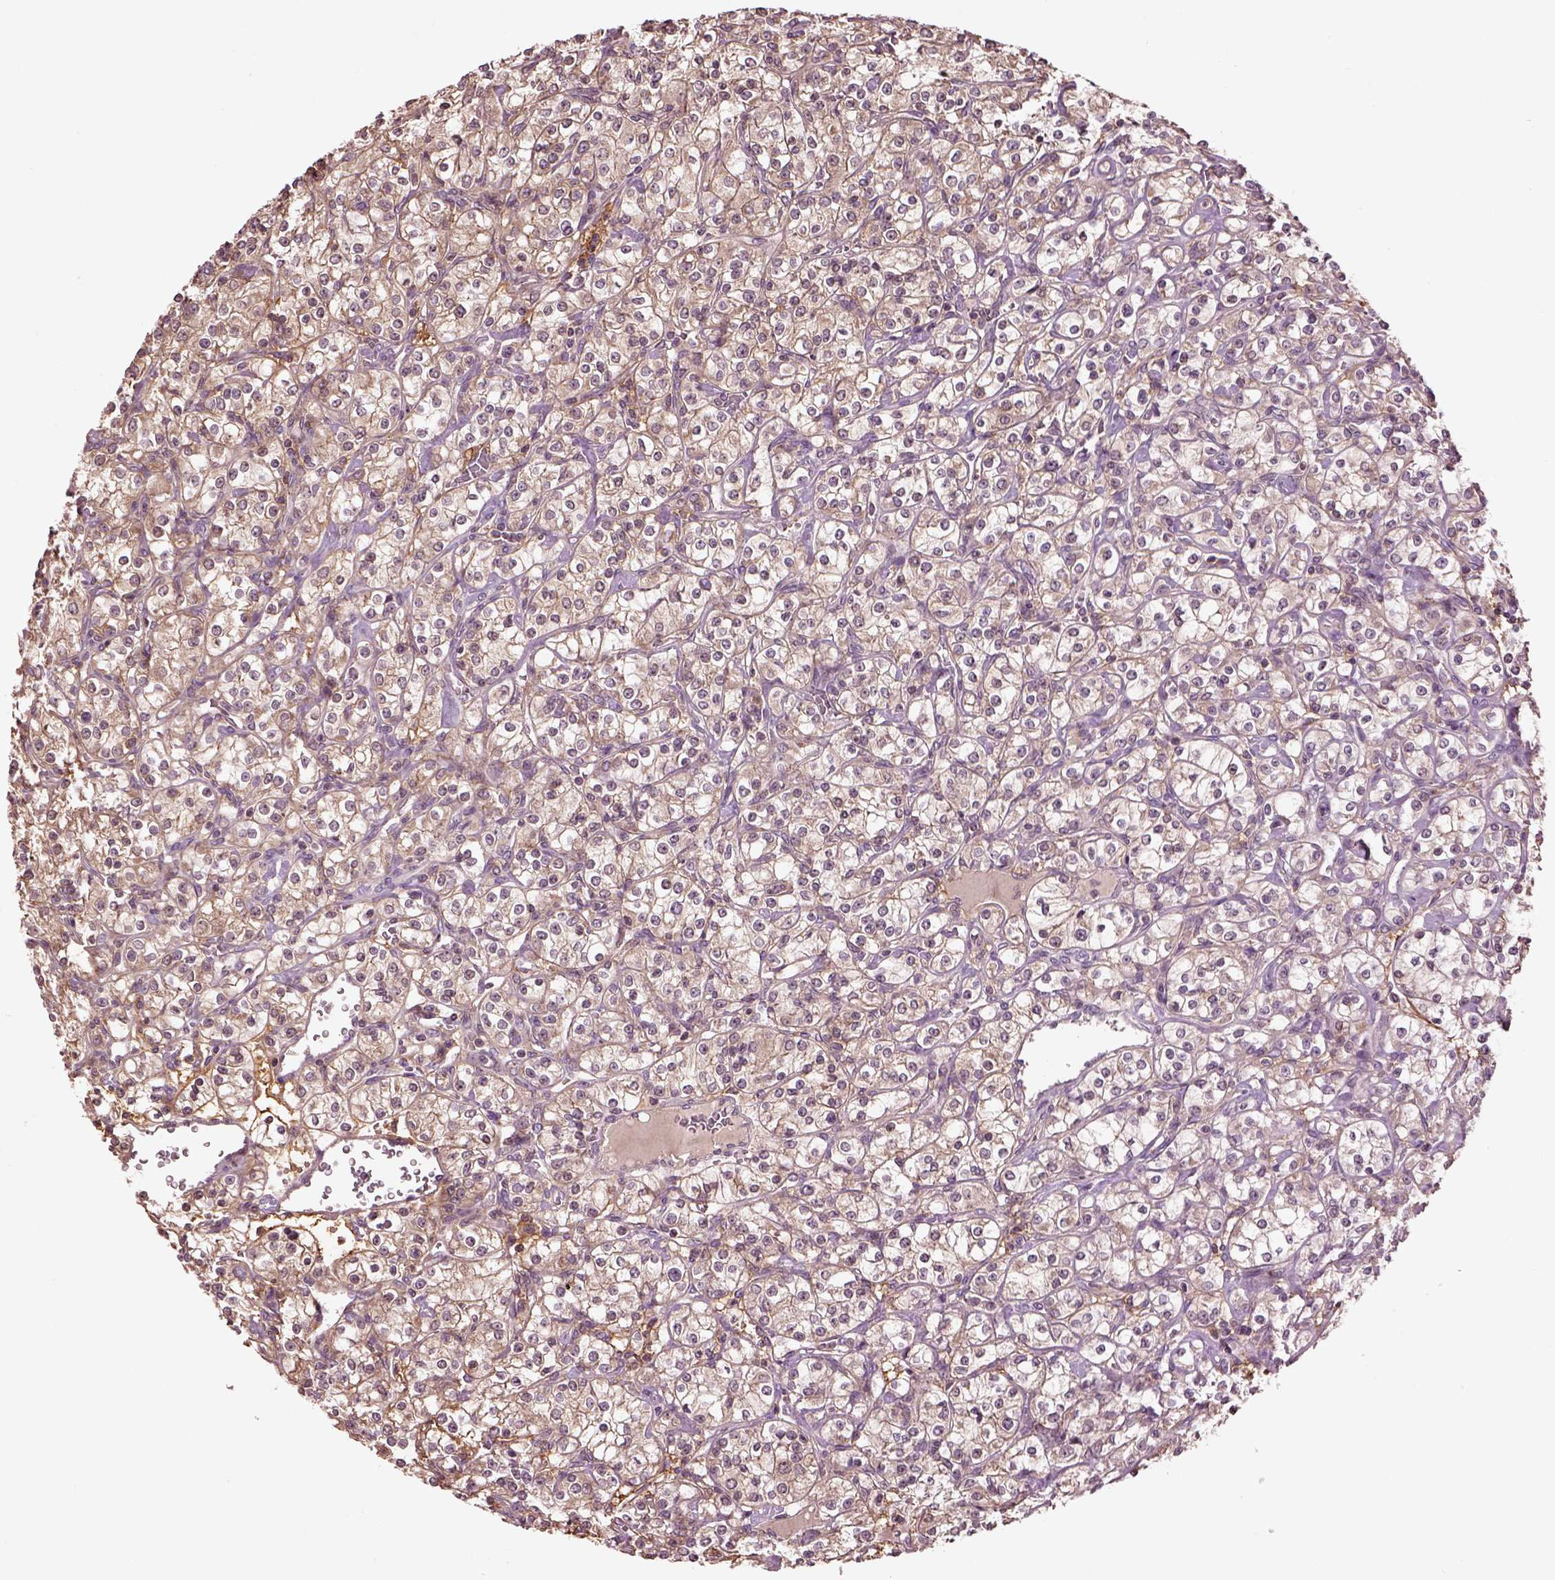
{"staining": {"intensity": "weak", "quantity": "25%-75%", "location": "cytoplasmic/membranous"}, "tissue": "renal cancer", "cell_type": "Tumor cells", "image_type": "cancer", "snomed": [{"axis": "morphology", "description": "Adenocarcinoma, NOS"}, {"axis": "topography", "description": "Kidney"}], "caption": "A brown stain shows weak cytoplasmic/membranous expression of a protein in human renal cancer tumor cells.", "gene": "MTHFS", "patient": {"sex": "male", "age": 77}}